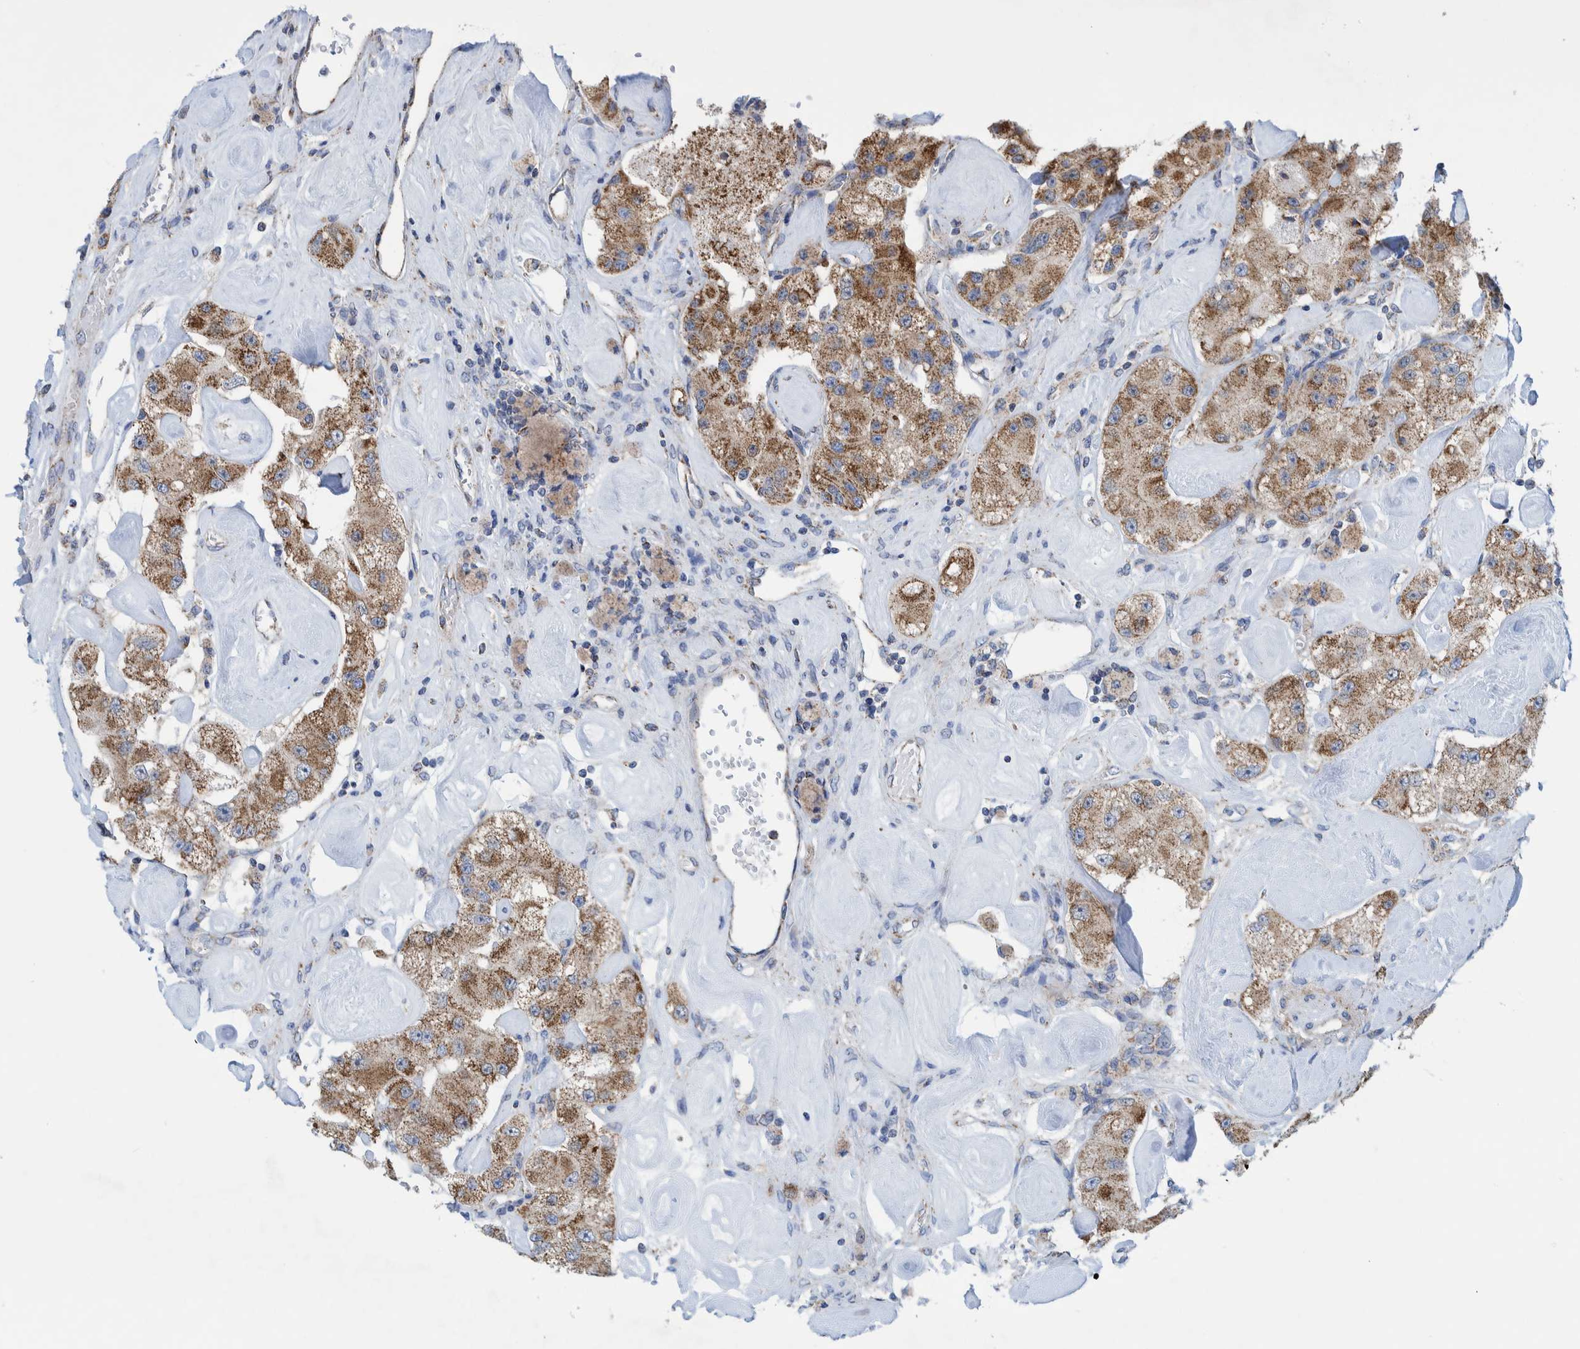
{"staining": {"intensity": "moderate", "quantity": ">75%", "location": "cytoplasmic/membranous"}, "tissue": "carcinoid", "cell_type": "Tumor cells", "image_type": "cancer", "snomed": [{"axis": "morphology", "description": "Carcinoid, malignant, NOS"}, {"axis": "topography", "description": "Pancreas"}], "caption": "A brown stain shows moderate cytoplasmic/membranous expression of a protein in human malignant carcinoid tumor cells.", "gene": "MRPS7", "patient": {"sex": "male", "age": 41}}